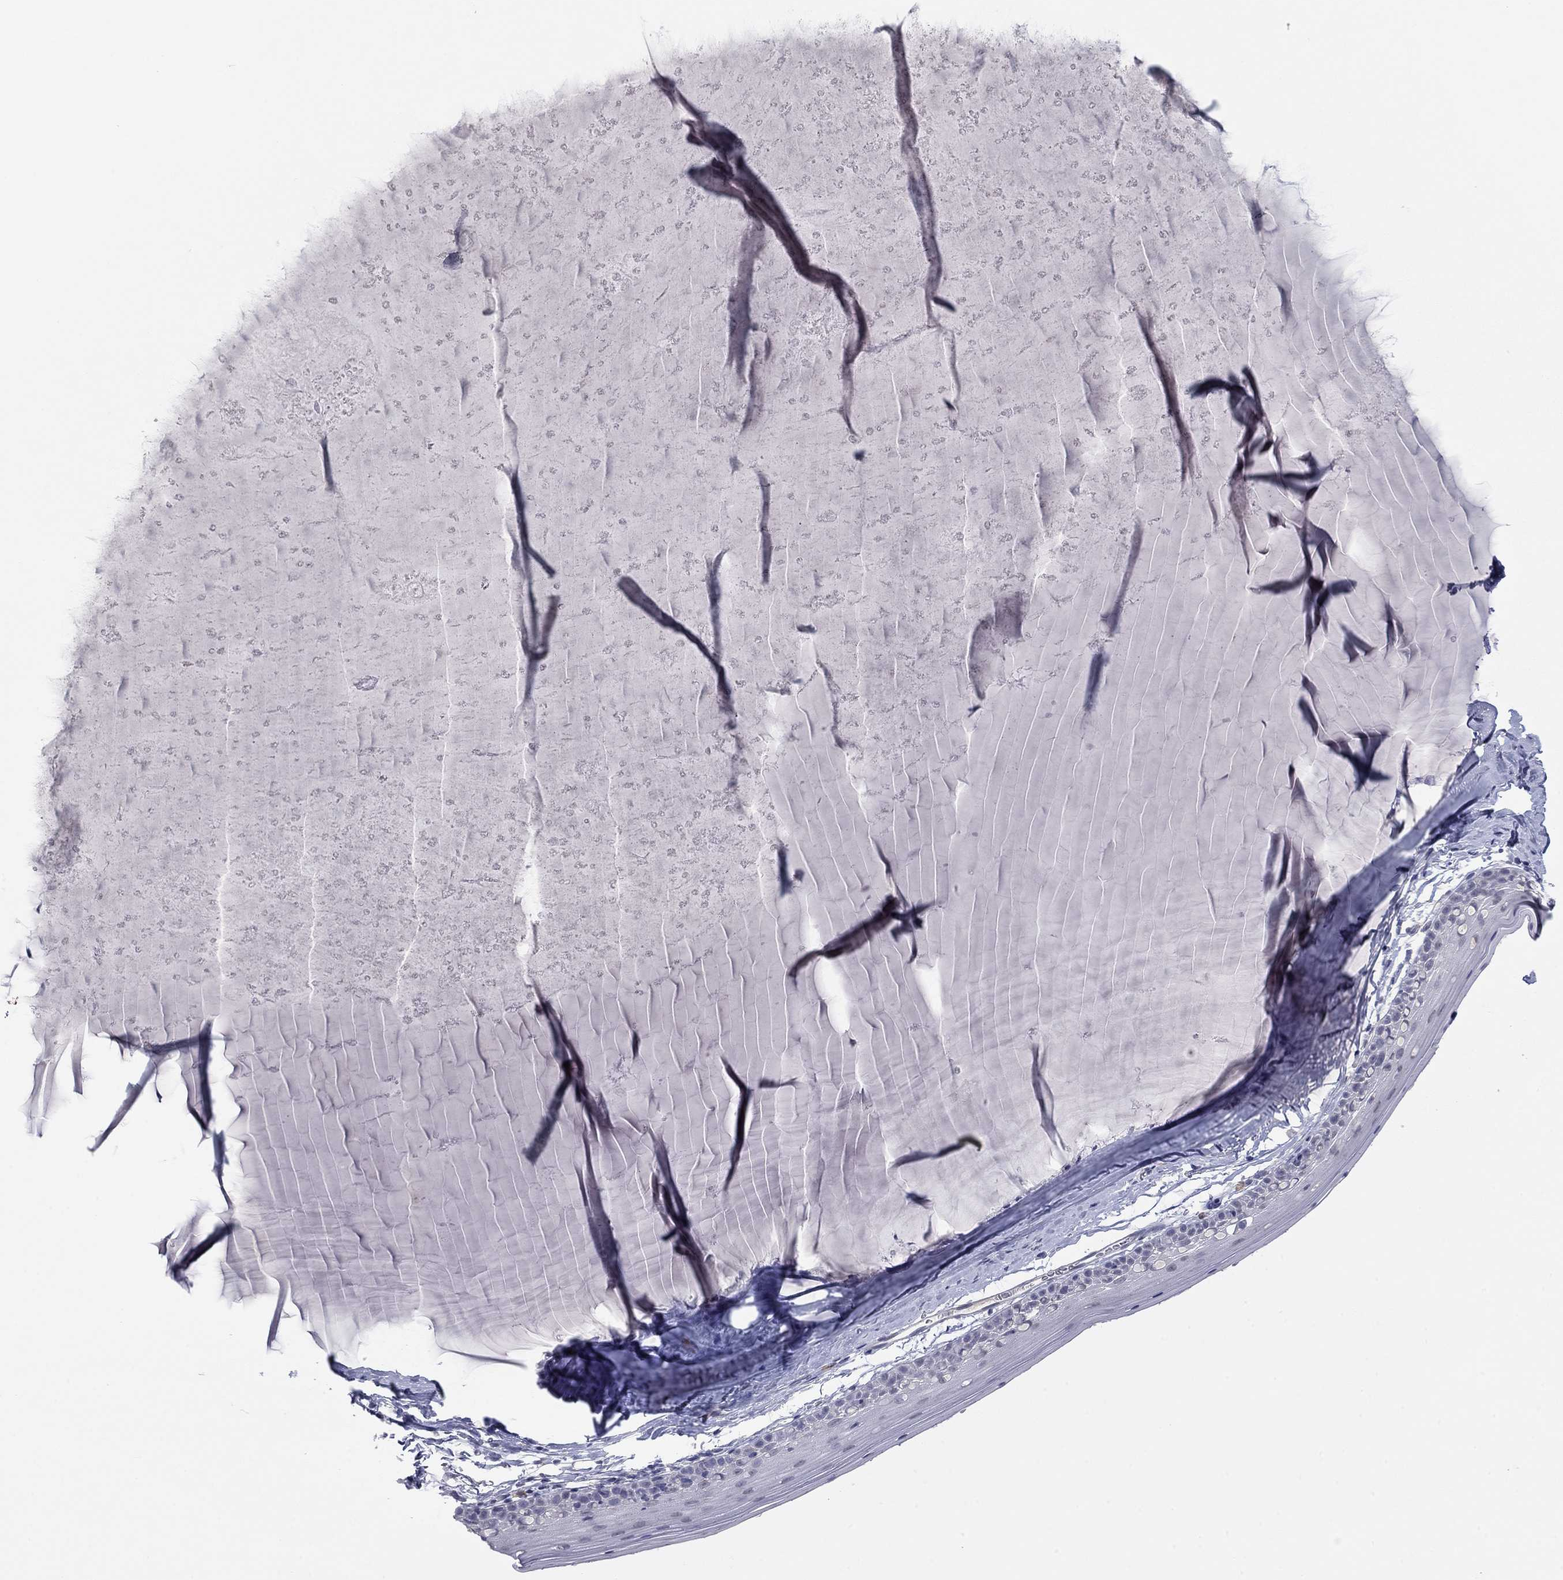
{"staining": {"intensity": "negative", "quantity": "none", "location": "none"}, "tissue": "cervix", "cell_type": "Glandular cells", "image_type": "normal", "snomed": [{"axis": "morphology", "description": "Normal tissue, NOS"}, {"axis": "topography", "description": "Cervix"}], "caption": "DAB immunohistochemical staining of normal human cervix exhibits no significant positivity in glandular cells.", "gene": "IP6K3", "patient": {"sex": "female", "age": 40}}